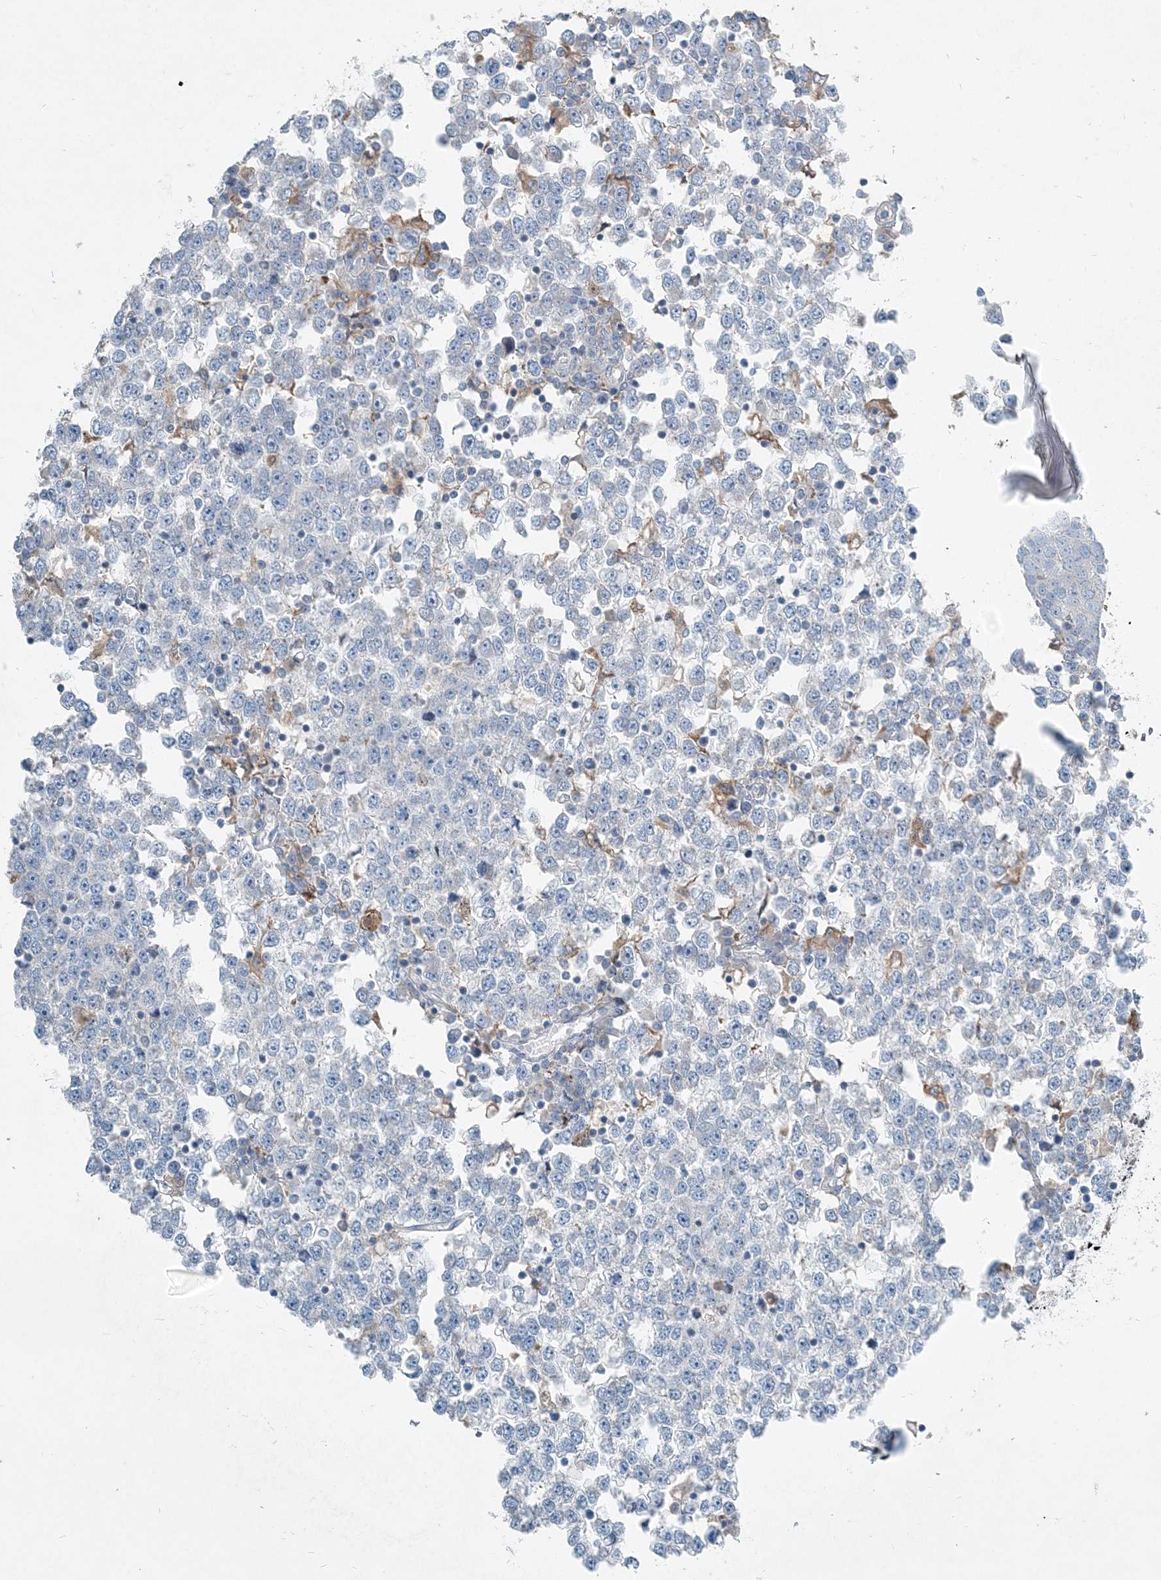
{"staining": {"intensity": "negative", "quantity": "none", "location": "none"}, "tissue": "testis cancer", "cell_type": "Tumor cells", "image_type": "cancer", "snomed": [{"axis": "morphology", "description": "Seminoma, NOS"}, {"axis": "topography", "description": "Testis"}], "caption": "Immunohistochemistry micrograph of seminoma (testis) stained for a protein (brown), which displays no staining in tumor cells.", "gene": "ARMH1", "patient": {"sex": "male", "age": 65}}